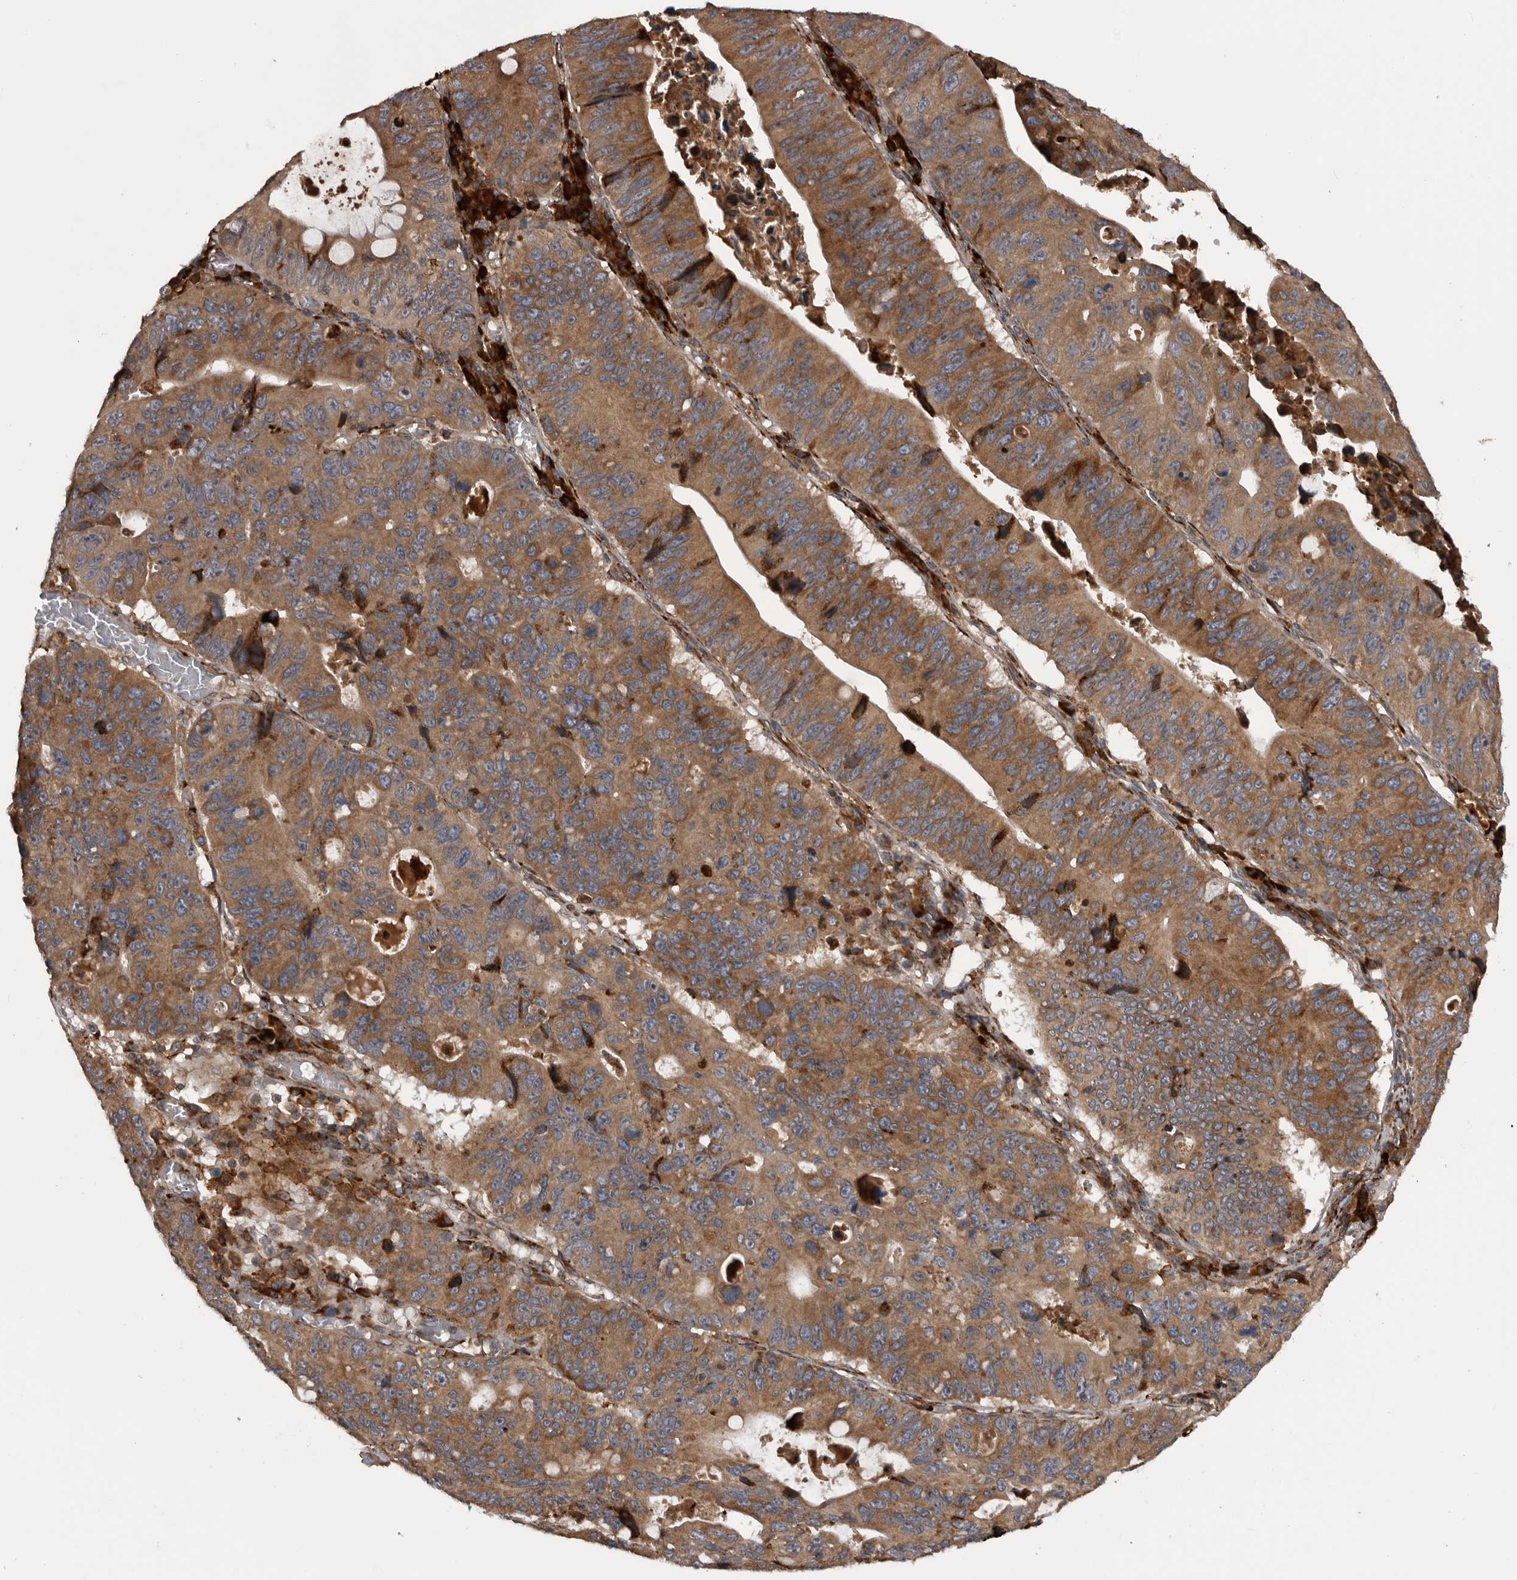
{"staining": {"intensity": "moderate", "quantity": ">75%", "location": "cytoplasmic/membranous"}, "tissue": "stomach cancer", "cell_type": "Tumor cells", "image_type": "cancer", "snomed": [{"axis": "morphology", "description": "Adenocarcinoma, NOS"}, {"axis": "topography", "description": "Stomach"}], "caption": "Immunohistochemical staining of stomach cancer (adenocarcinoma) reveals medium levels of moderate cytoplasmic/membranous protein expression in approximately >75% of tumor cells. (IHC, brightfield microscopy, high magnification).", "gene": "RAB3GAP2", "patient": {"sex": "male", "age": 59}}